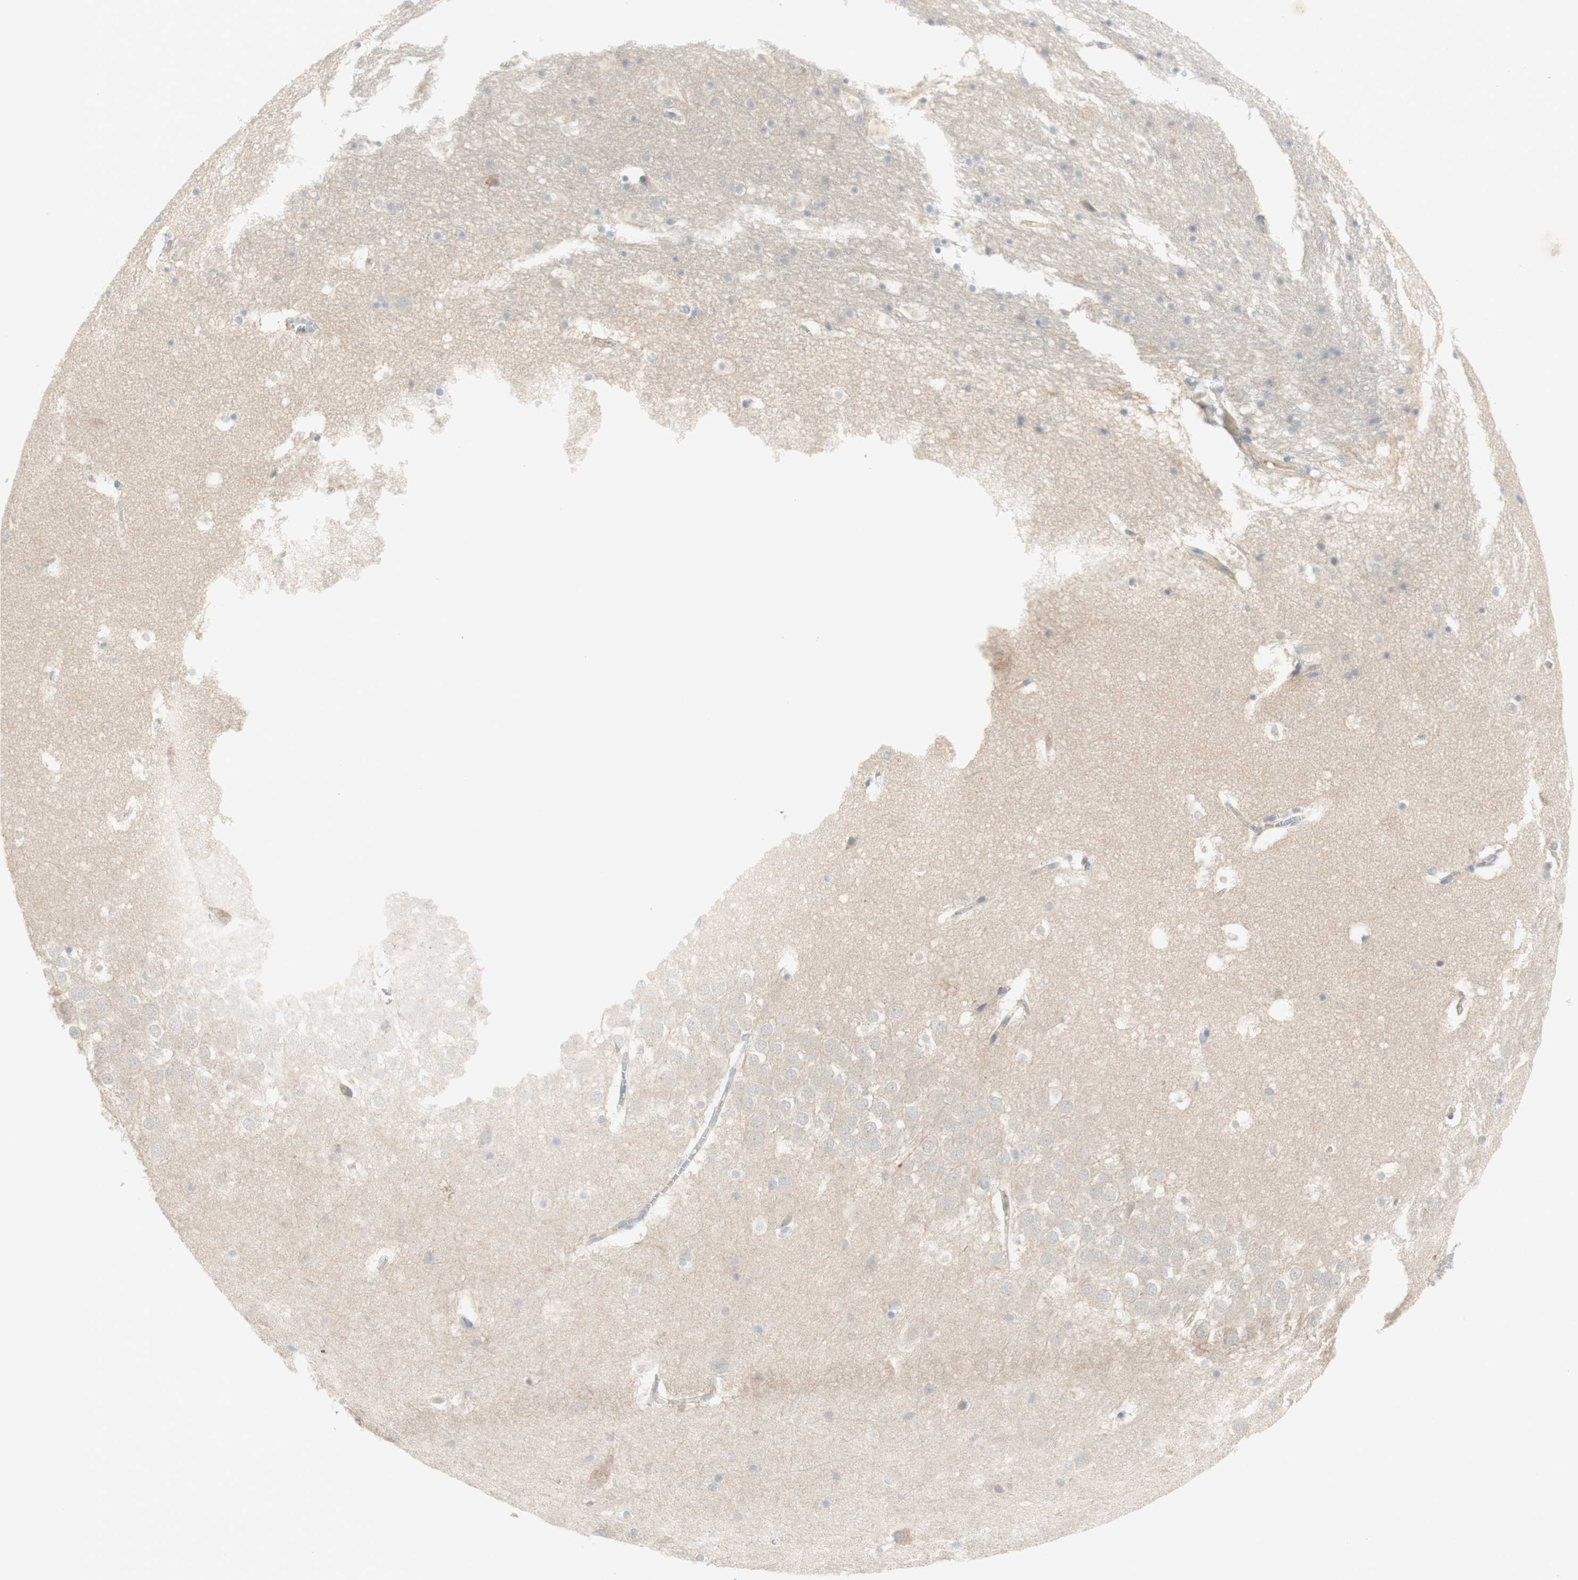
{"staining": {"intensity": "moderate", "quantity": "<25%", "location": "cytoplasmic/membranous"}, "tissue": "hippocampus", "cell_type": "Glial cells", "image_type": "normal", "snomed": [{"axis": "morphology", "description": "Normal tissue, NOS"}, {"axis": "topography", "description": "Hippocampus"}], "caption": "A photomicrograph of hippocampus stained for a protein demonstrates moderate cytoplasmic/membranous brown staining in glial cells. The protein of interest is shown in brown color, while the nuclei are stained blue.", "gene": "PTGER4", "patient": {"sex": "male", "age": 45}}